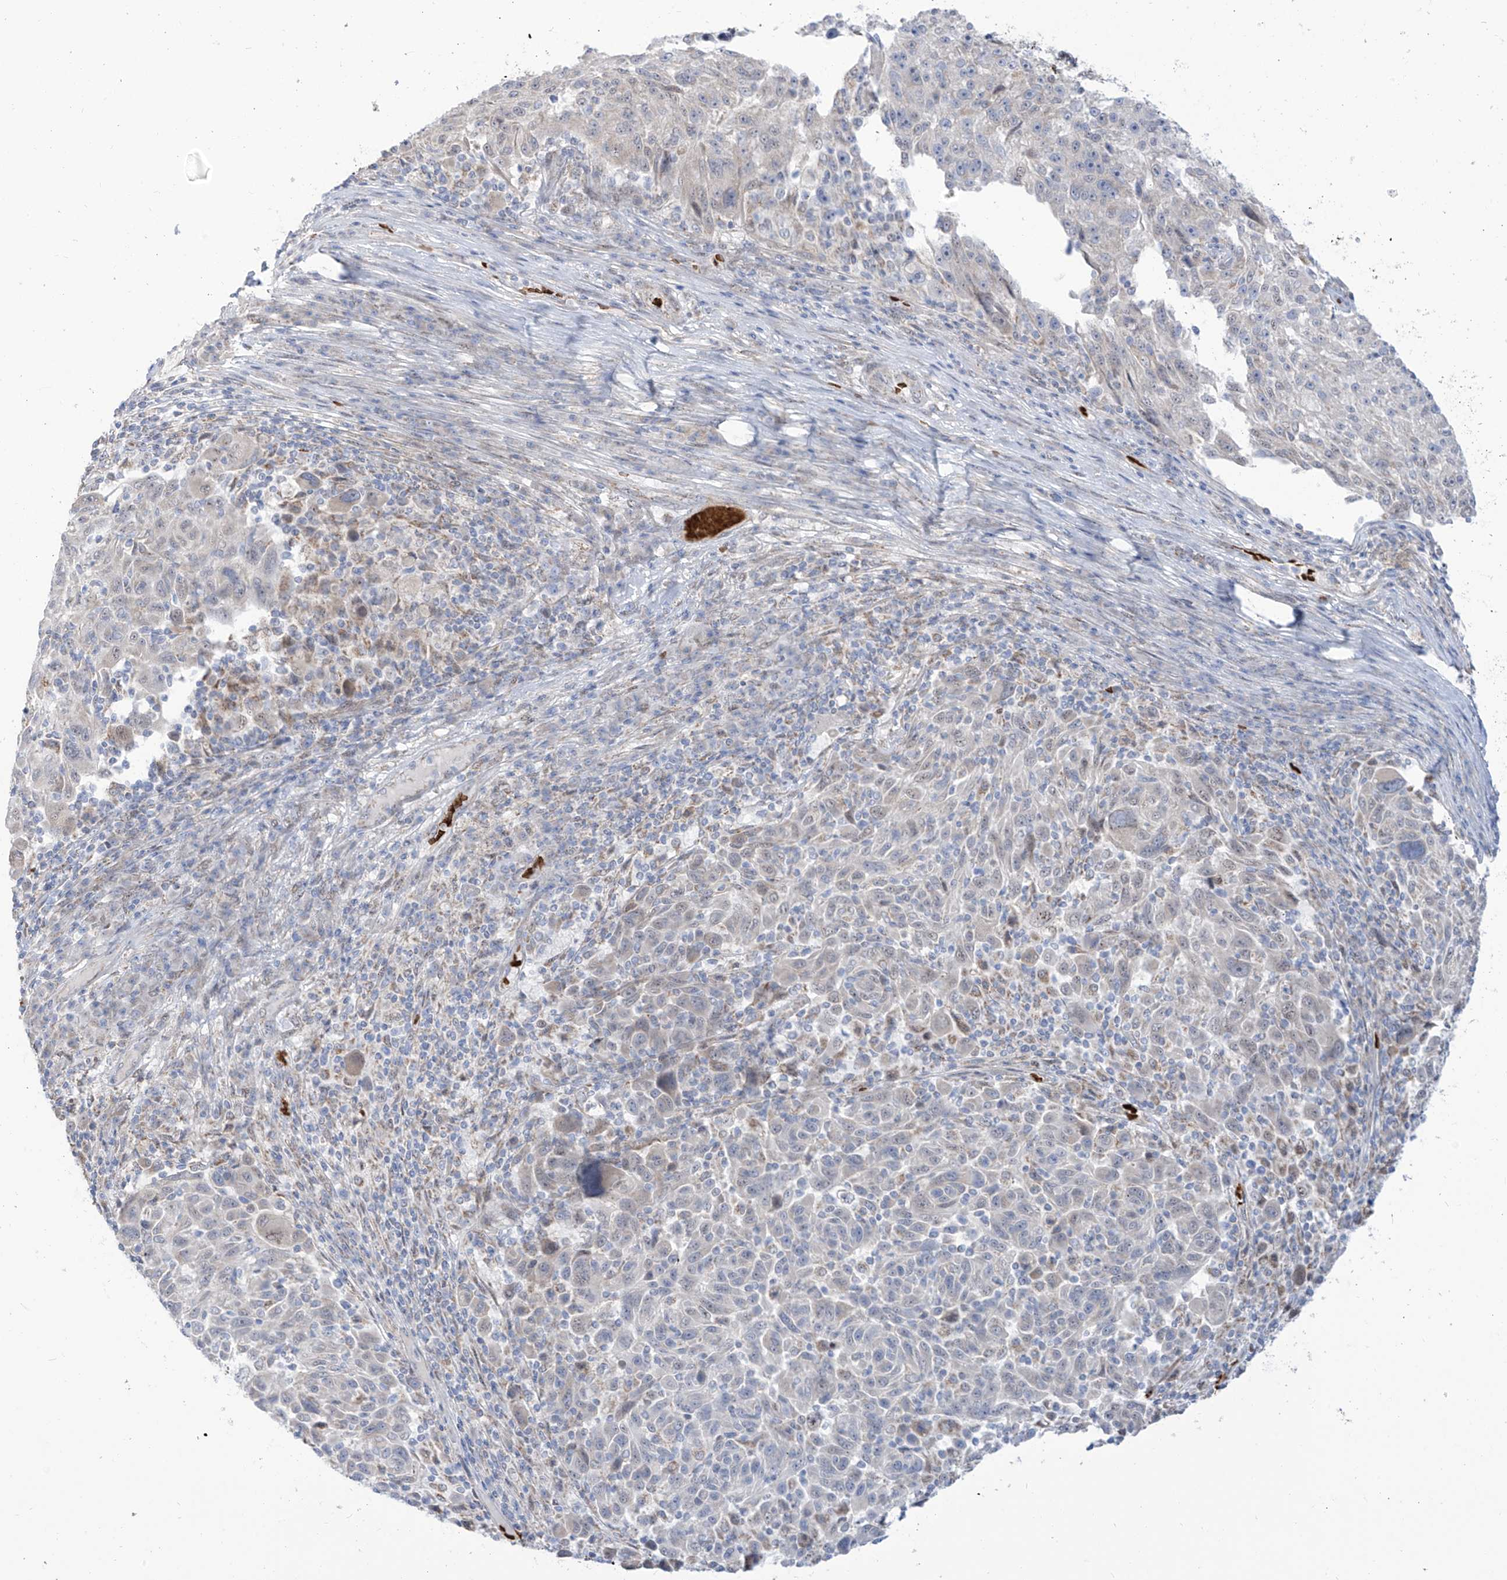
{"staining": {"intensity": "negative", "quantity": "none", "location": "none"}, "tissue": "melanoma", "cell_type": "Tumor cells", "image_type": "cancer", "snomed": [{"axis": "morphology", "description": "Malignant melanoma, NOS"}, {"axis": "topography", "description": "Skin"}], "caption": "Immunohistochemistry (IHC) histopathology image of malignant melanoma stained for a protein (brown), which shows no positivity in tumor cells.", "gene": "ARHGEF40", "patient": {"sex": "male", "age": 53}}